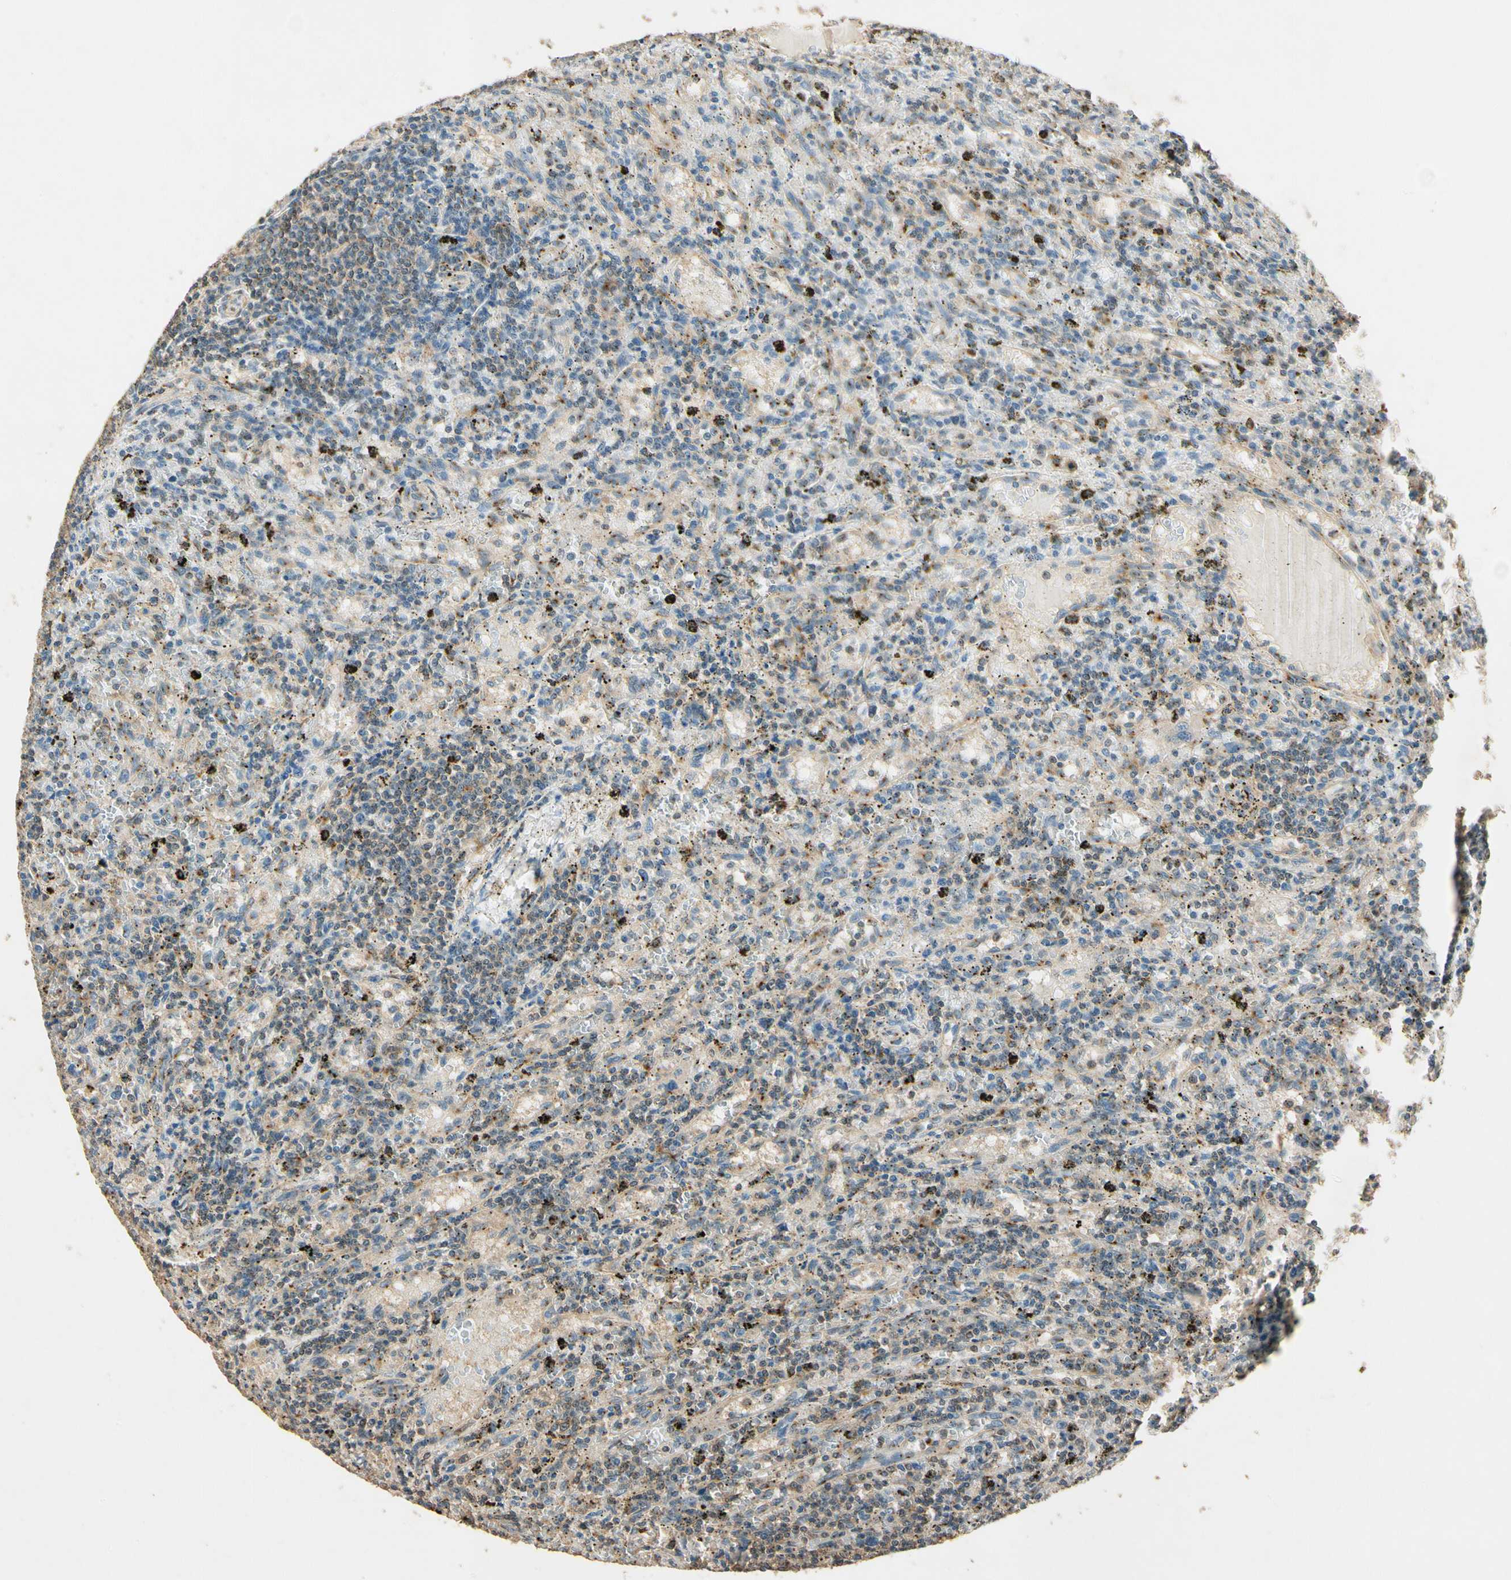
{"staining": {"intensity": "weak", "quantity": "<25%", "location": "cytoplasmic/membranous"}, "tissue": "lymphoma", "cell_type": "Tumor cells", "image_type": "cancer", "snomed": [{"axis": "morphology", "description": "Malignant lymphoma, non-Hodgkin's type, Low grade"}, {"axis": "topography", "description": "Spleen"}], "caption": "Immunohistochemical staining of malignant lymphoma, non-Hodgkin's type (low-grade) demonstrates no significant staining in tumor cells.", "gene": "AKAP9", "patient": {"sex": "male", "age": 76}}